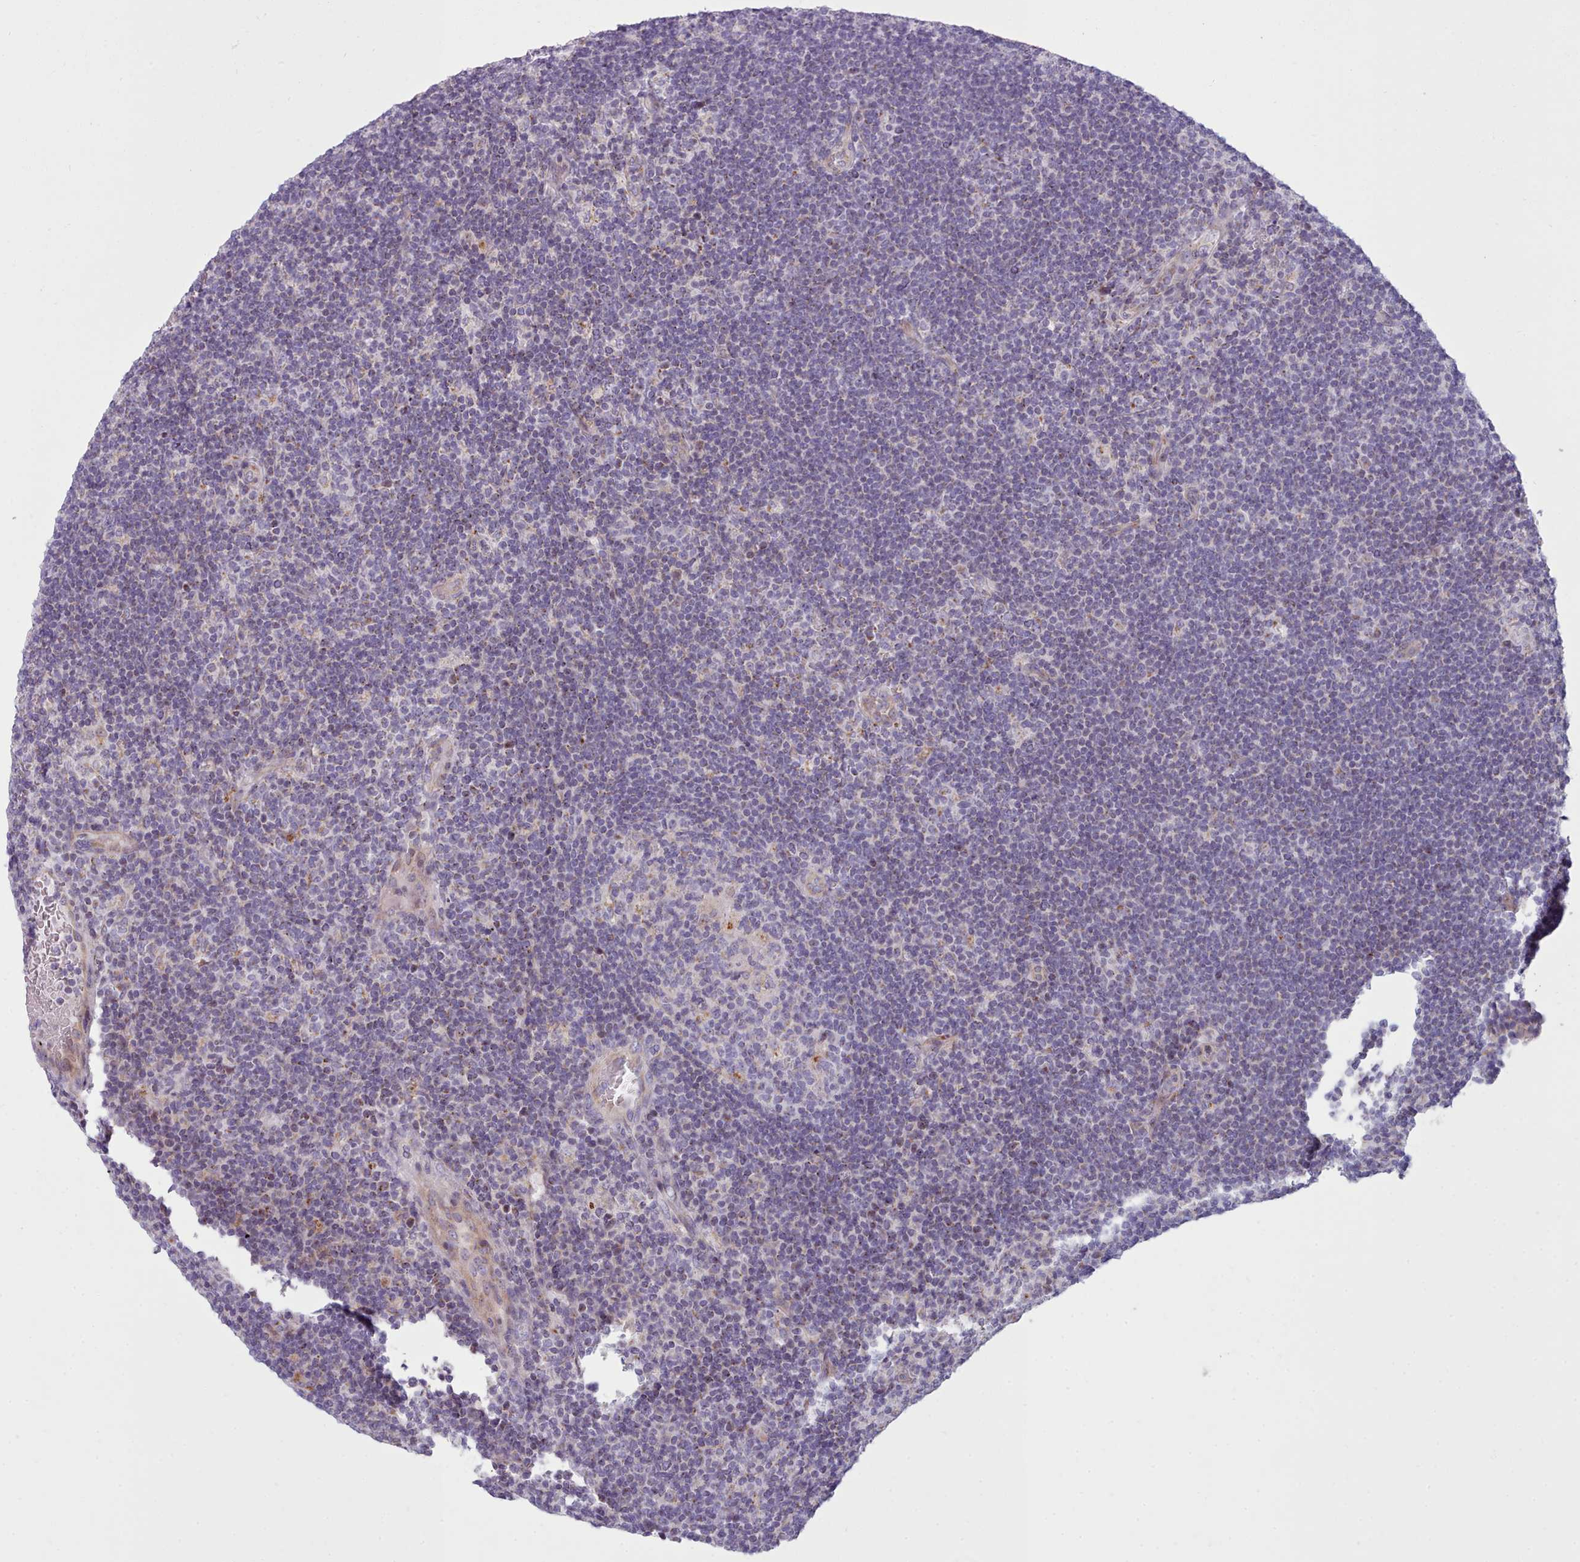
{"staining": {"intensity": "negative", "quantity": "none", "location": "none"}, "tissue": "lymphoma", "cell_type": "Tumor cells", "image_type": "cancer", "snomed": [{"axis": "morphology", "description": "Hodgkin's disease, NOS"}, {"axis": "topography", "description": "Lymph node"}], "caption": "Human lymphoma stained for a protein using immunohistochemistry (IHC) displays no staining in tumor cells.", "gene": "SLC52A3", "patient": {"sex": "female", "age": 57}}